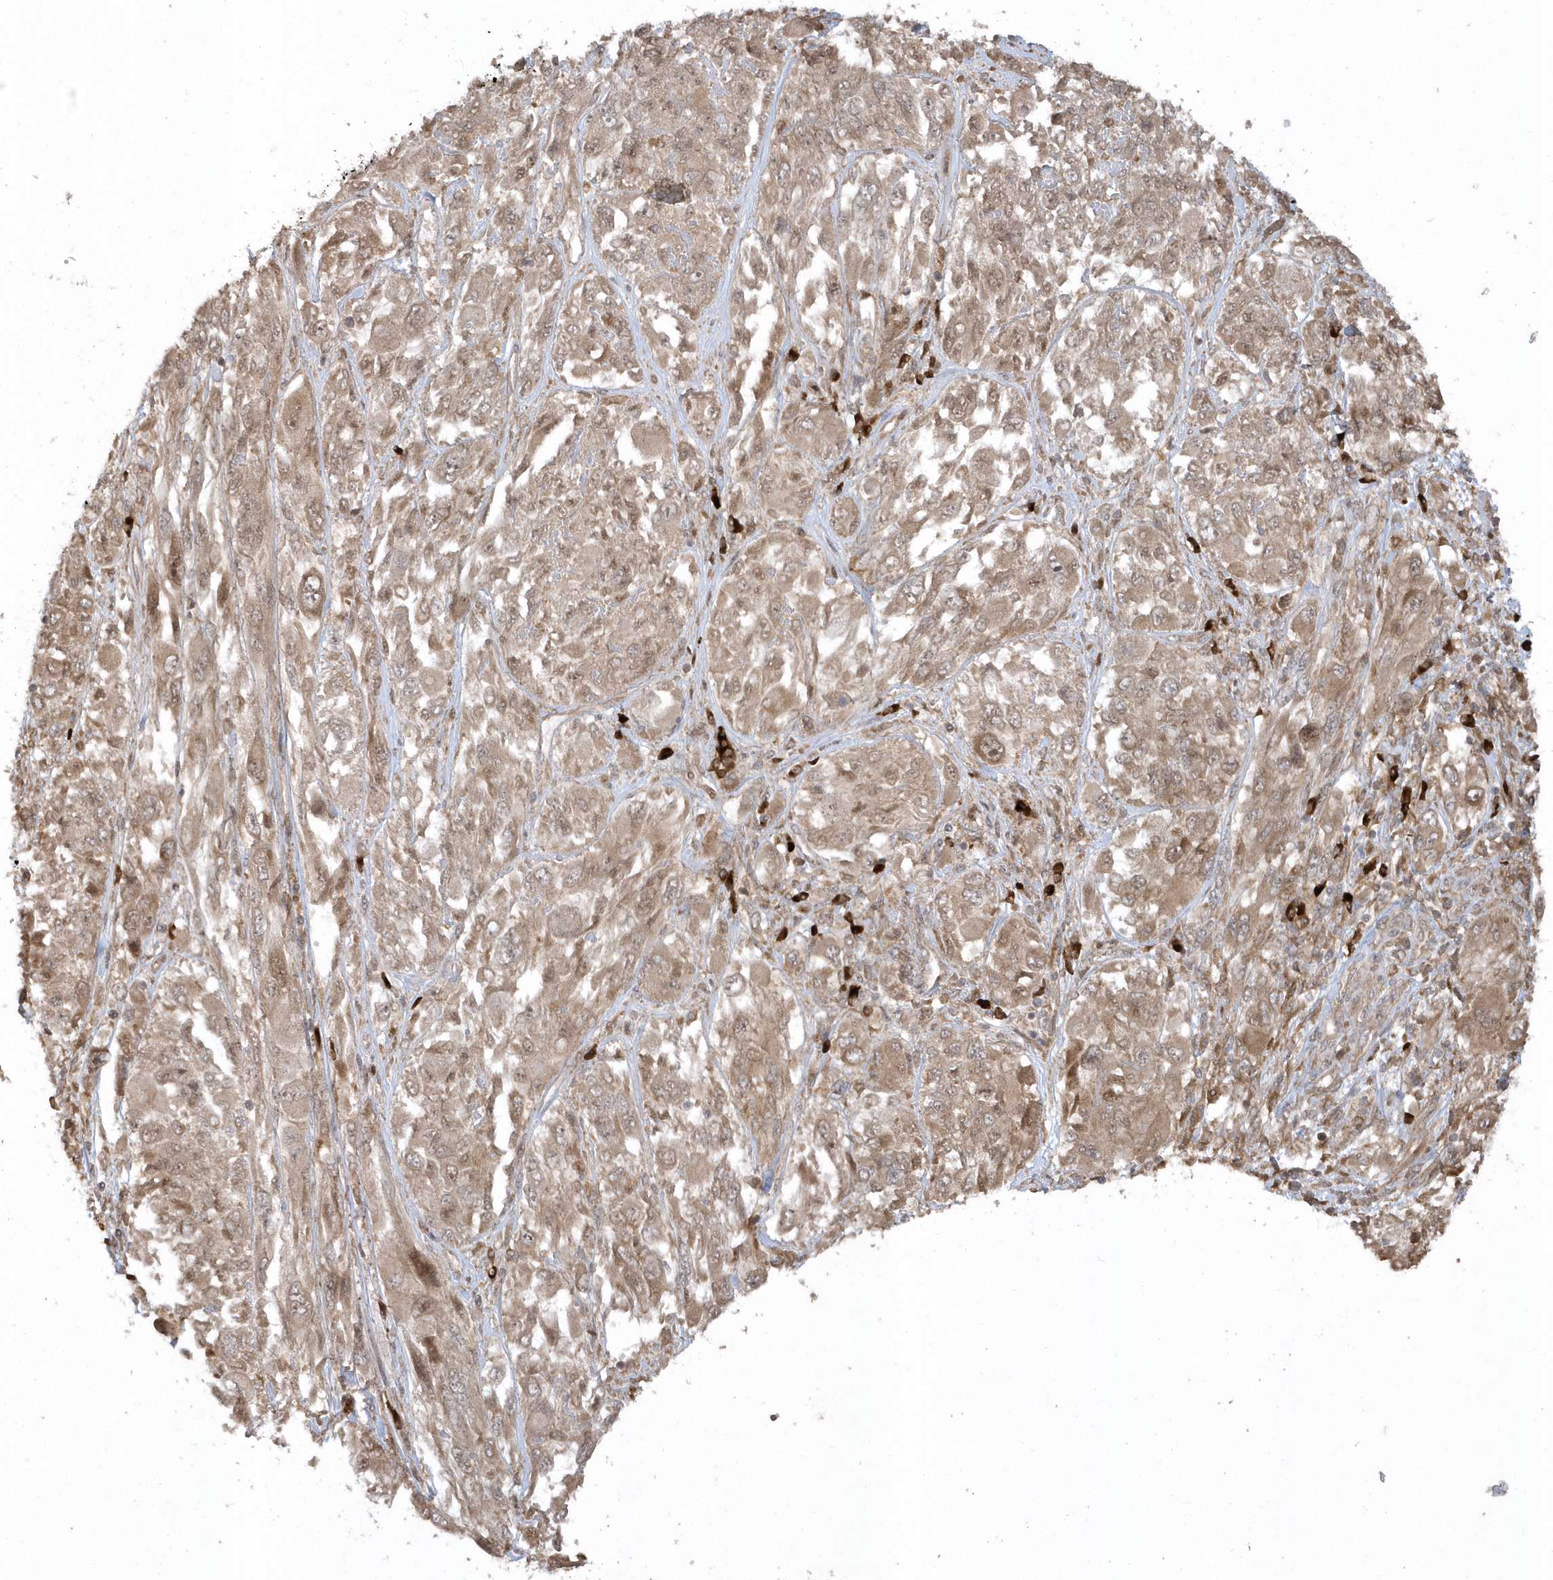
{"staining": {"intensity": "moderate", "quantity": ">75%", "location": "cytoplasmic/membranous"}, "tissue": "melanoma", "cell_type": "Tumor cells", "image_type": "cancer", "snomed": [{"axis": "morphology", "description": "Malignant melanoma, NOS"}, {"axis": "topography", "description": "Skin"}], "caption": "High-magnification brightfield microscopy of melanoma stained with DAB (brown) and counterstained with hematoxylin (blue). tumor cells exhibit moderate cytoplasmic/membranous positivity is seen in approximately>75% of cells.", "gene": "HERPUD1", "patient": {"sex": "female", "age": 91}}